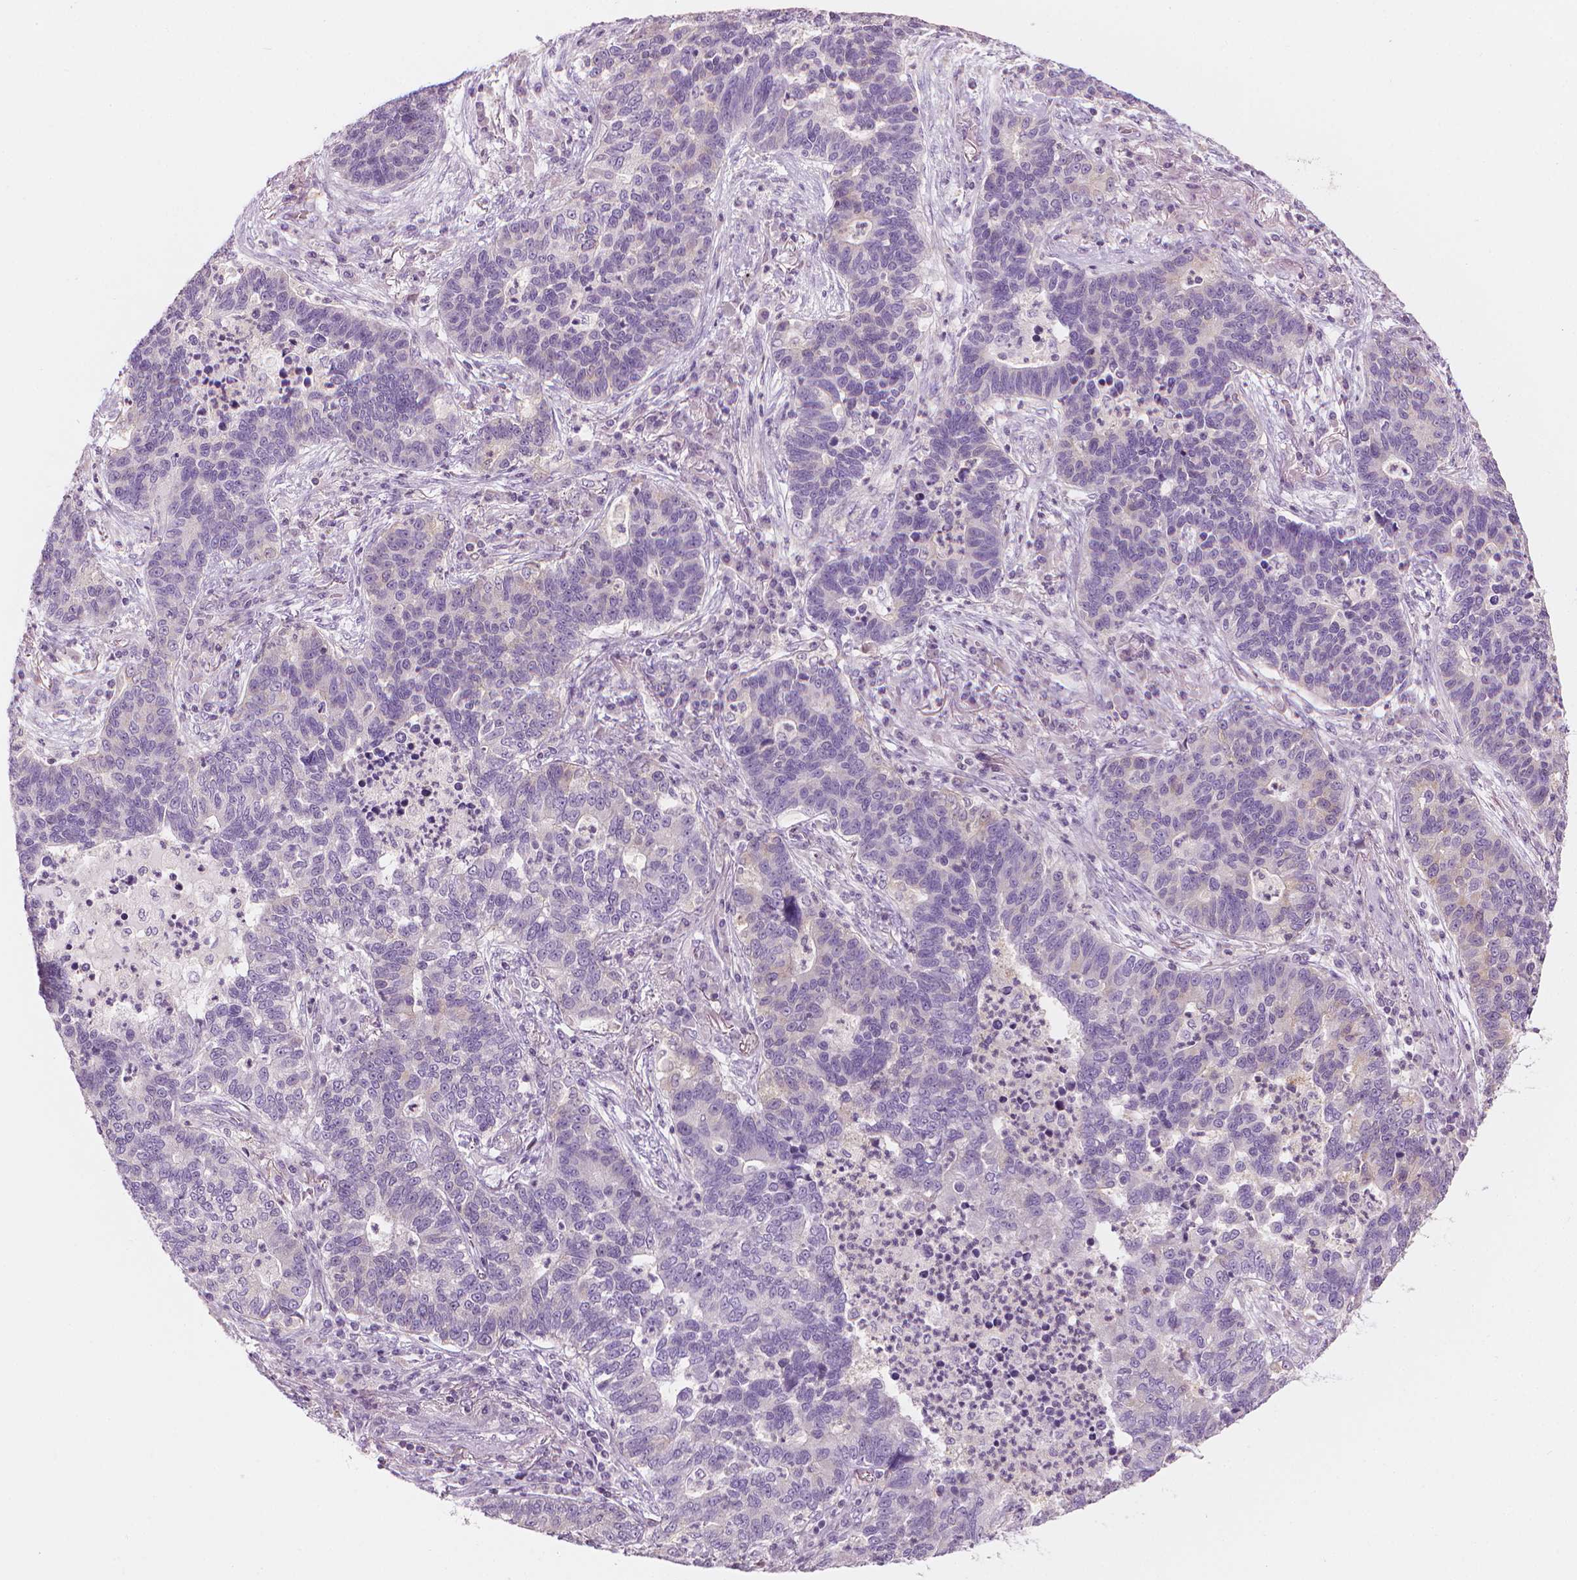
{"staining": {"intensity": "negative", "quantity": "none", "location": "none"}, "tissue": "lung cancer", "cell_type": "Tumor cells", "image_type": "cancer", "snomed": [{"axis": "morphology", "description": "Adenocarcinoma, NOS"}, {"axis": "topography", "description": "Lung"}], "caption": "Tumor cells are negative for protein expression in human lung cancer. (Stains: DAB immunohistochemistry with hematoxylin counter stain, Microscopy: brightfield microscopy at high magnification).", "gene": "SHMT1", "patient": {"sex": "female", "age": 57}}